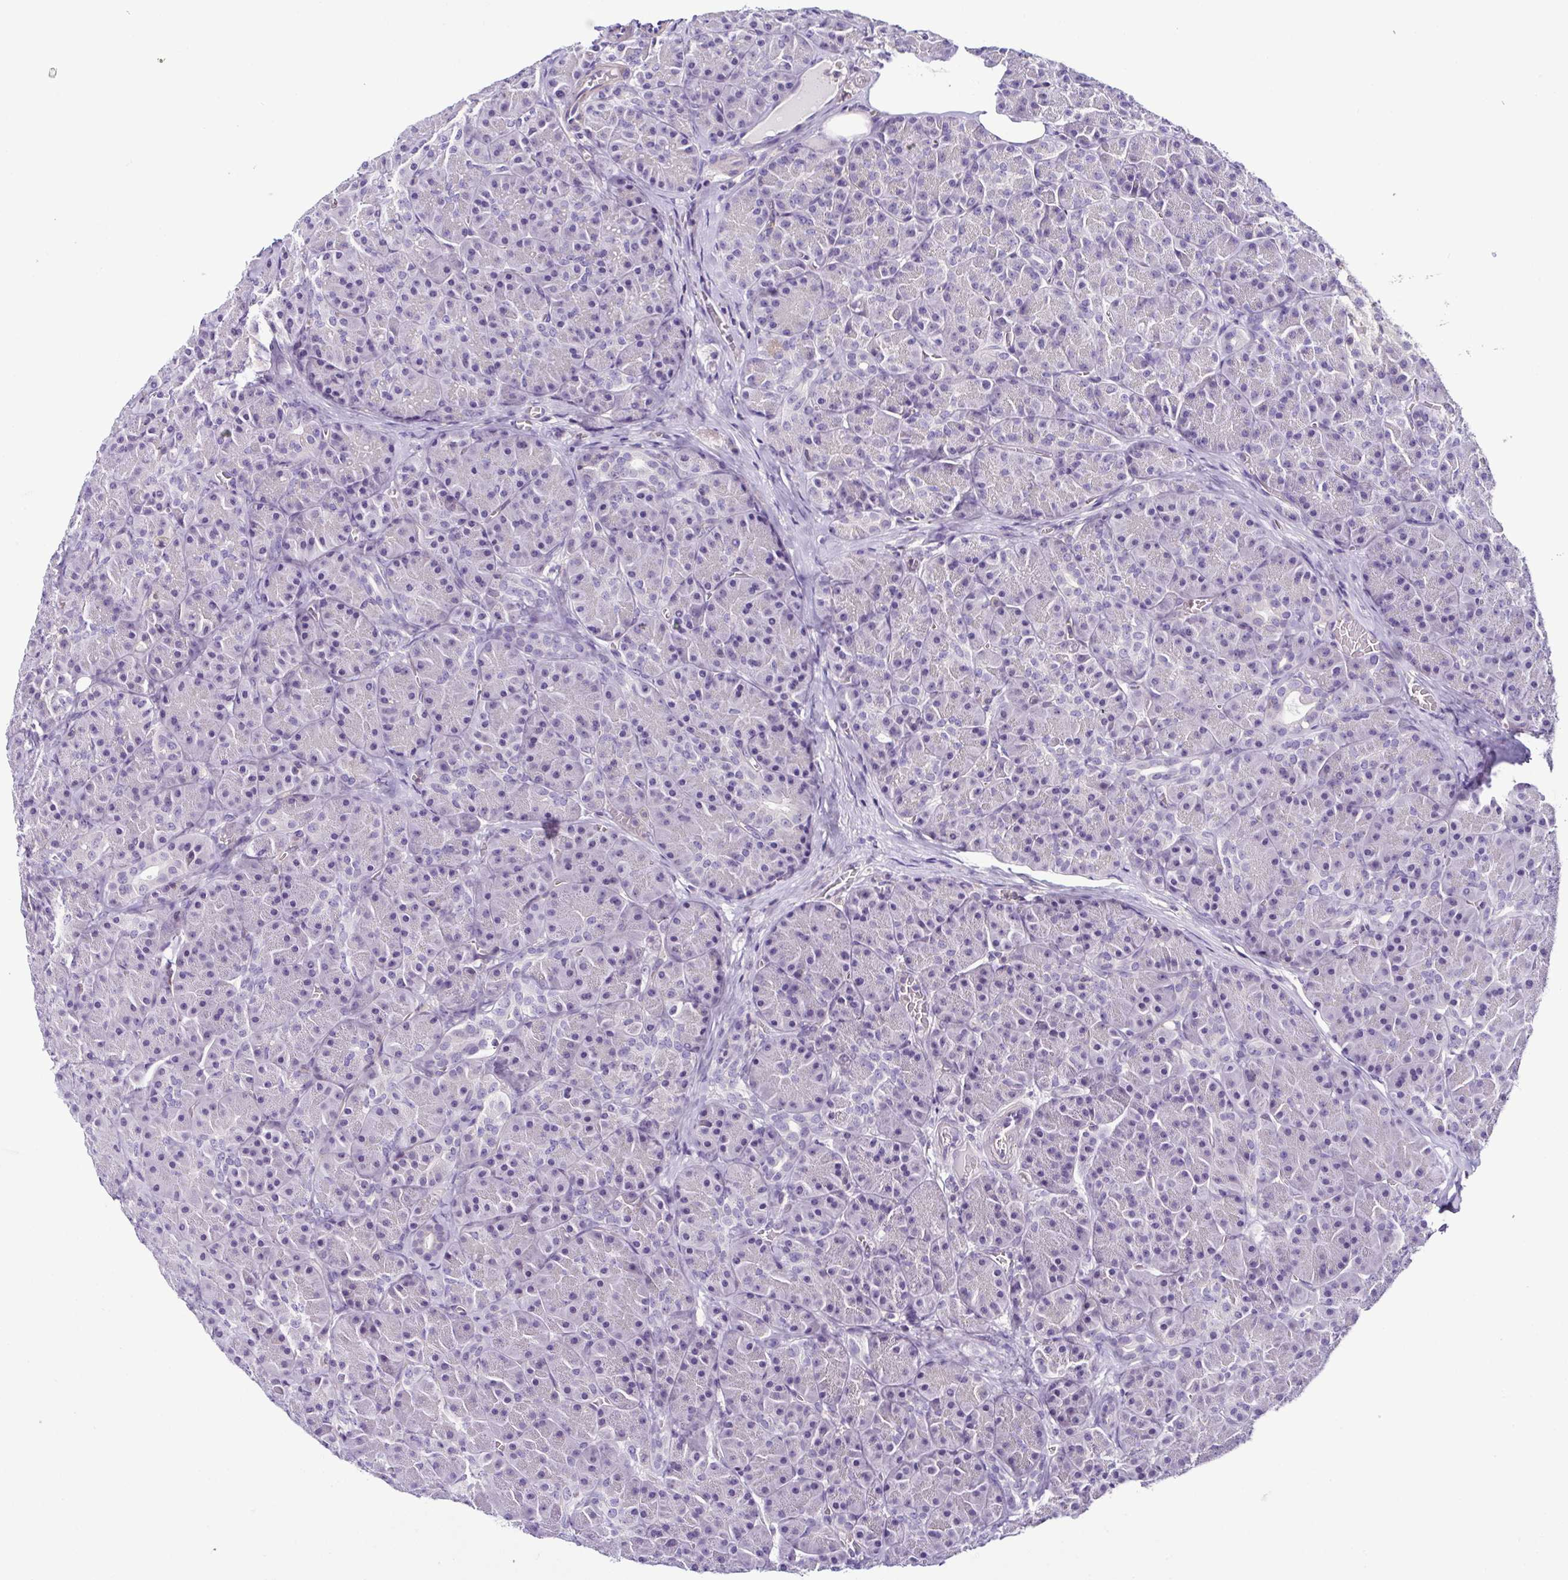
{"staining": {"intensity": "negative", "quantity": "none", "location": "none"}, "tissue": "pancreas", "cell_type": "Exocrine glandular cells", "image_type": "normal", "snomed": [{"axis": "morphology", "description": "Normal tissue, NOS"}, {"axis": "topography", "description": "Pancreas"}], "caption": "Benign pancreas was stained to show a protein in brown. There is no significant staining in exocrine glandular cells.", "gene": "TNNT2", "patient": {"sex": "male", "age": 57}}